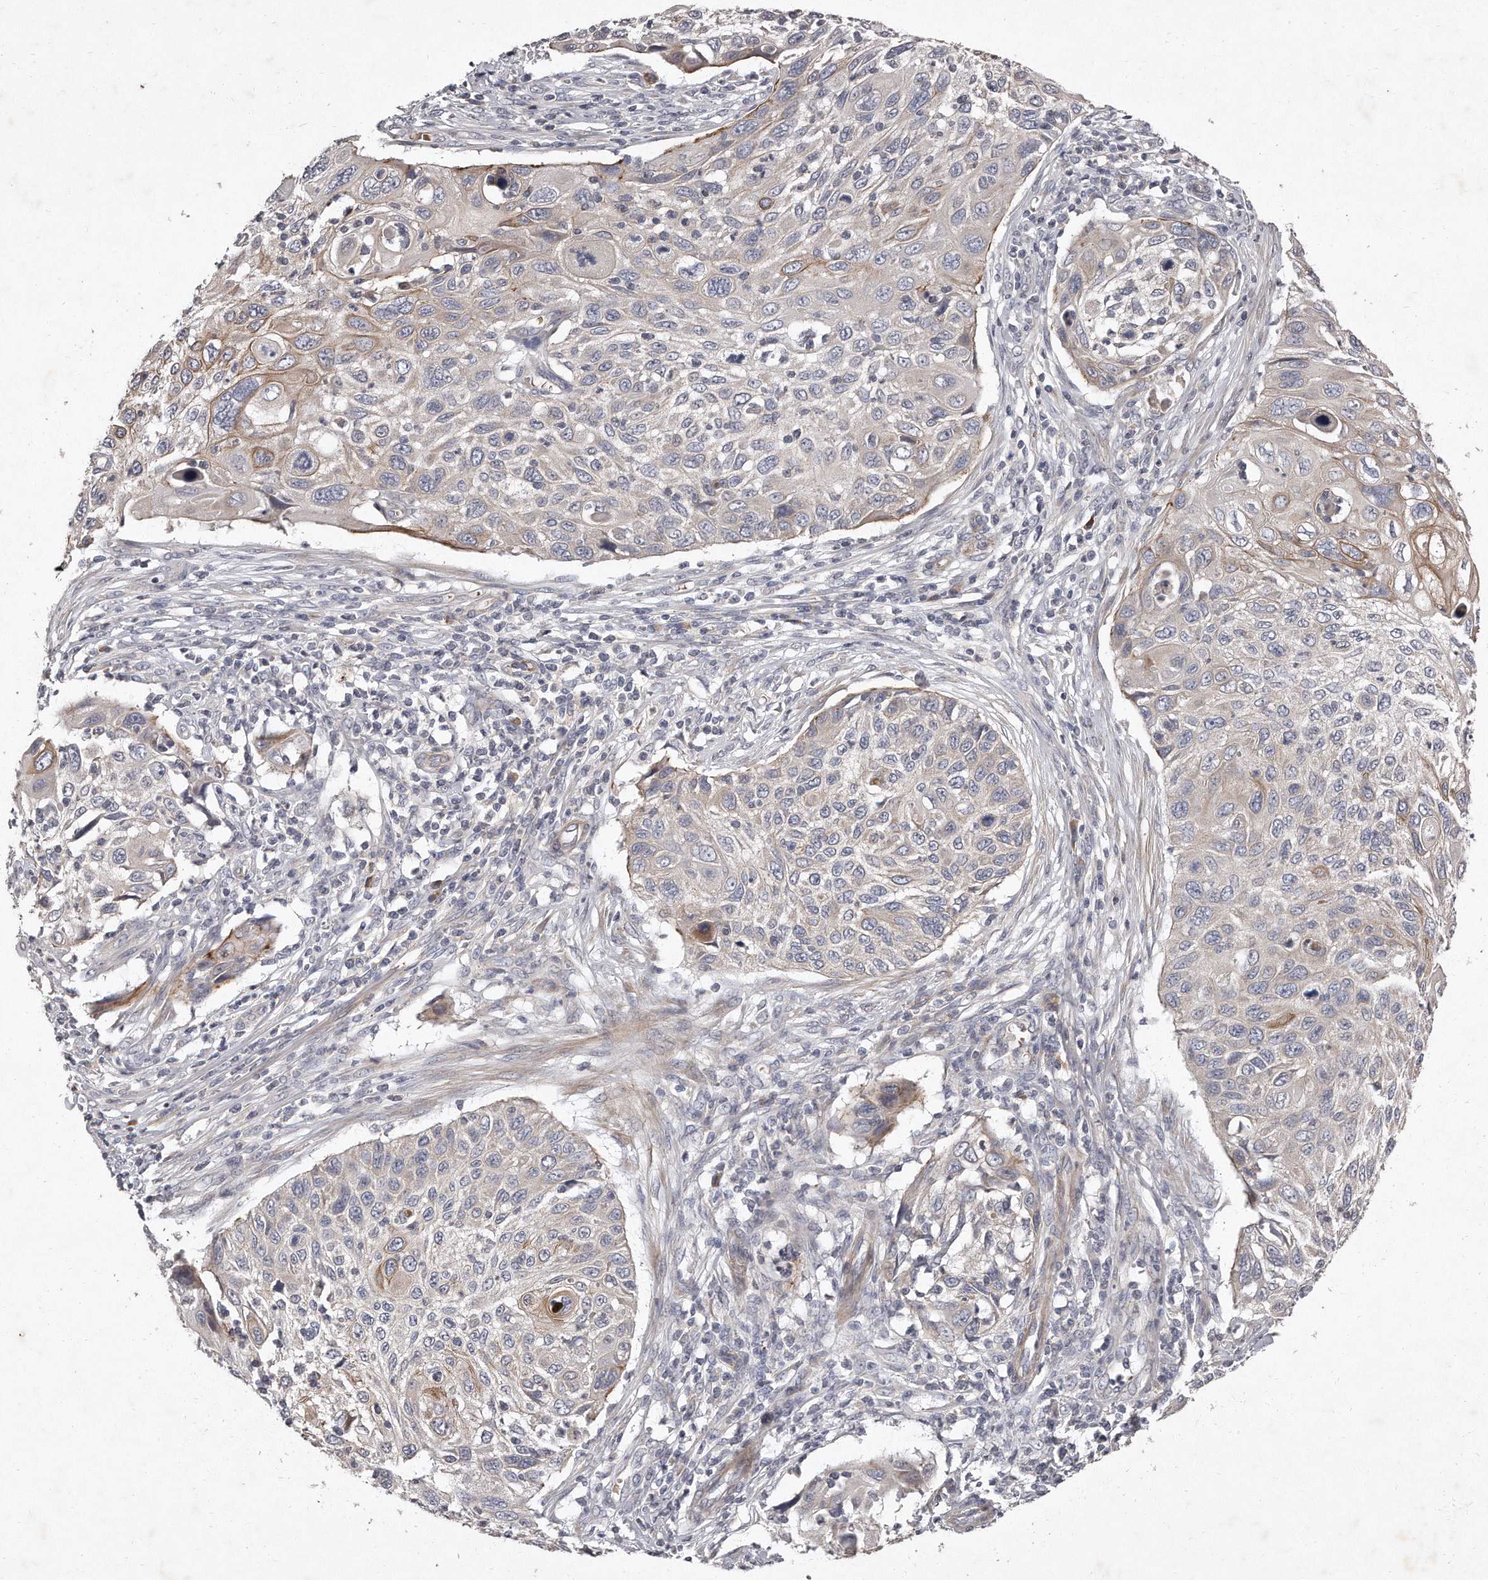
{"staining": {"intensity": "moderate", "quantity": "25%-75%", "location": "cytoplasmic/membranous"}, "tissue": "cervical cancer", "cell_type": "Tumor cells", "image_type": "cancer", "snomed": [{"axis": "morphology", "description": "Squamous cell carcinoma, NOS"}, {"axis": "topography", "description": "Cervix"}], "caption": "Human cervical cancer stained with a brown dye reveals moderate cytoplasmic/membranous positive staining in approximately 25%-75% of tumor cells.", "gene": "TECR", "patient": {"sex": "female", "age": 70}}